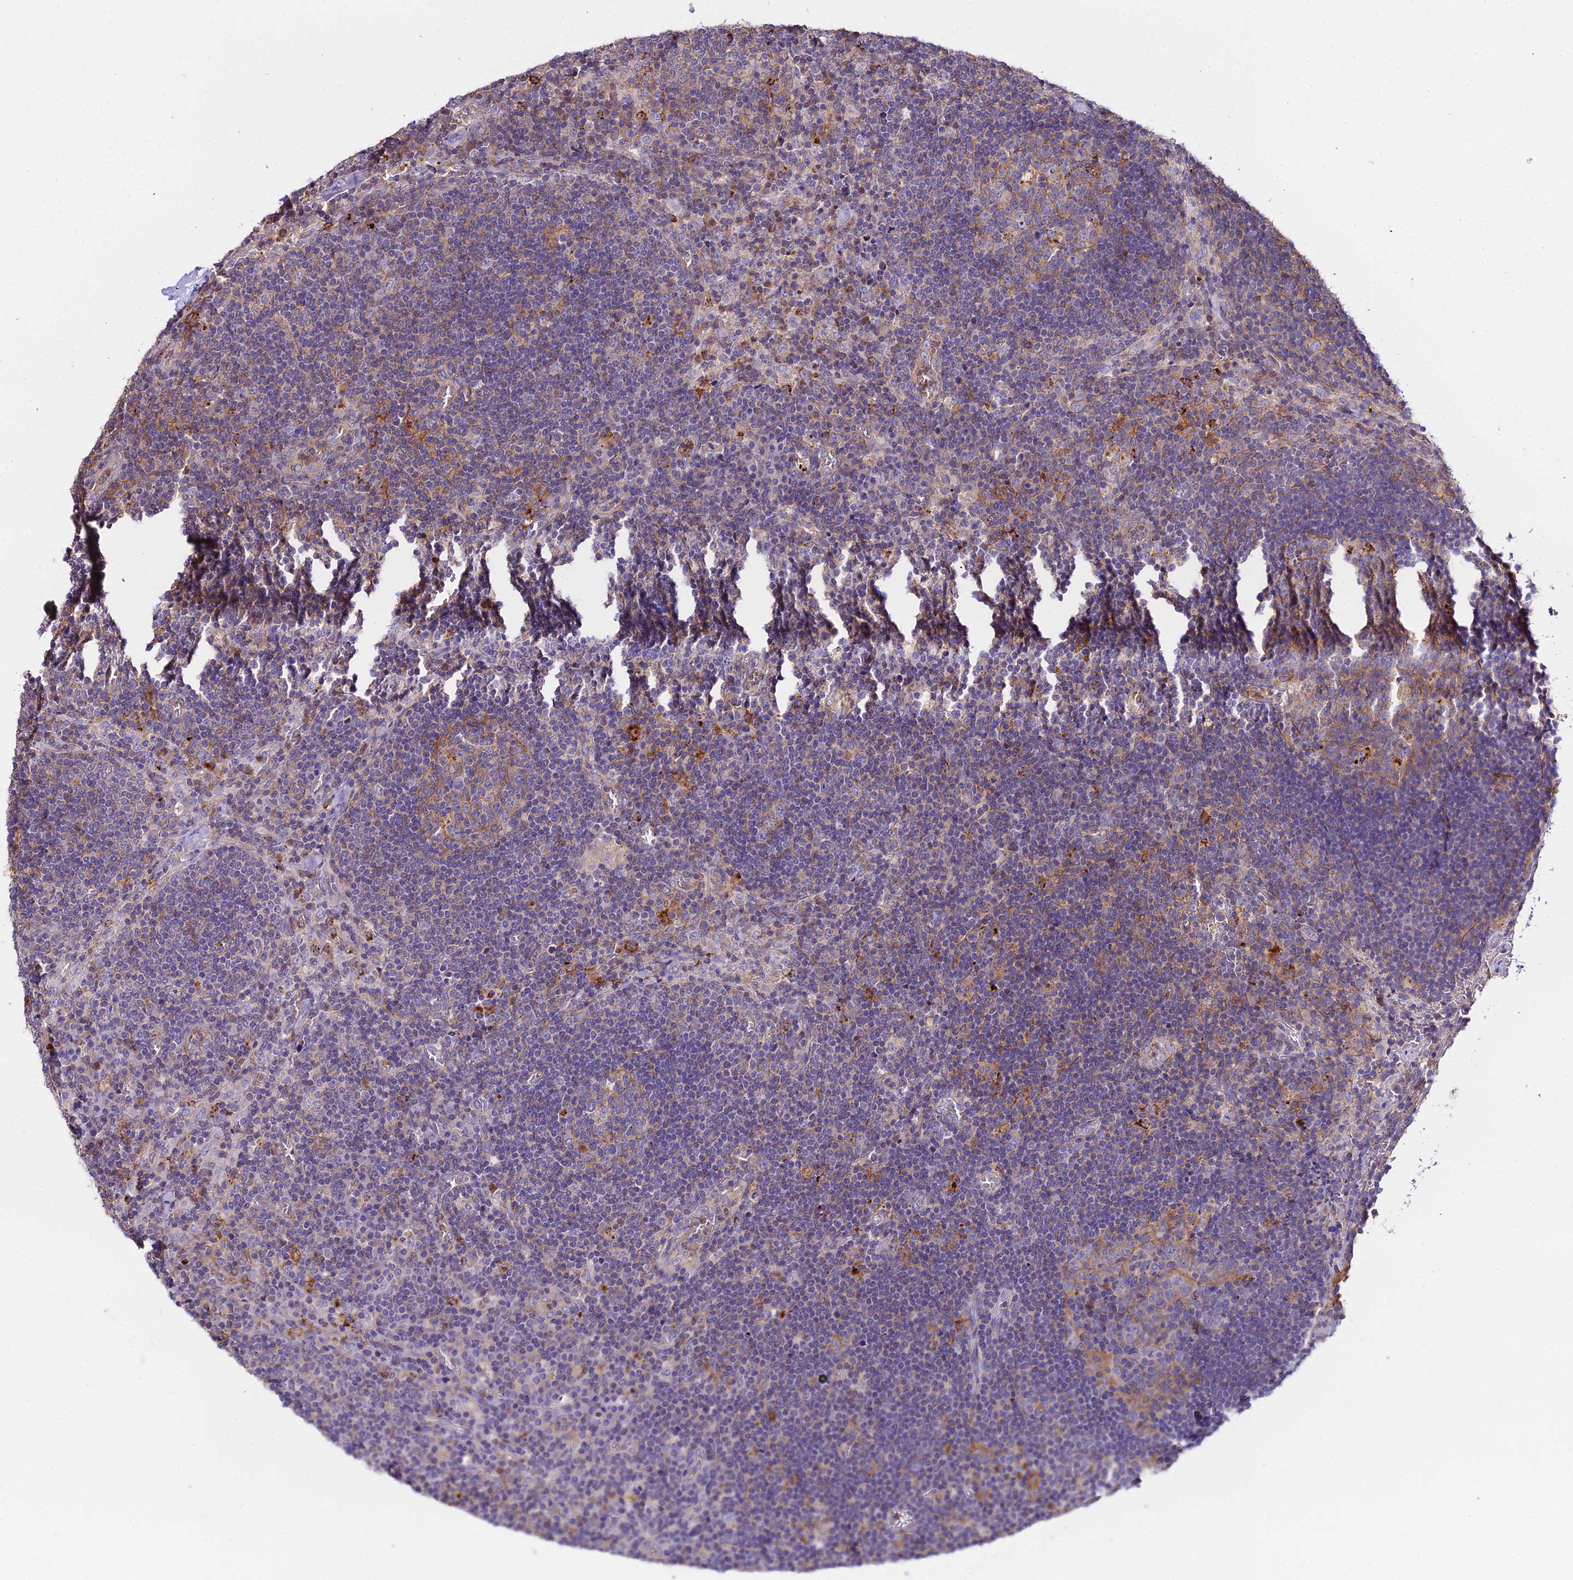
{"staining": {"intensity": "weak", "quantity": "25%-75%", "location": "cytoplasmic/membranous"}, "tissue": "lymph node", "cell_type": "Germinal center cells", "image_type": "normal", "snomed": [{"axis": "morphology", "description": "Normal tissue, NOS"}, {"axis": "topography", "description": "Lymph node"}], "caption": "A micrograph of human lymph node stained for a protein displays weak cytoplasmic/membranous brown staining in germinal center cells. The protein is stained brown, and the nuclei are stained in blue (DAB (3,3'-diaminobenzidine) IHC with brightfield microscopy, high magnification).", "gene": "GLYAT", "patient": {"sex": "male", "age": 58}}